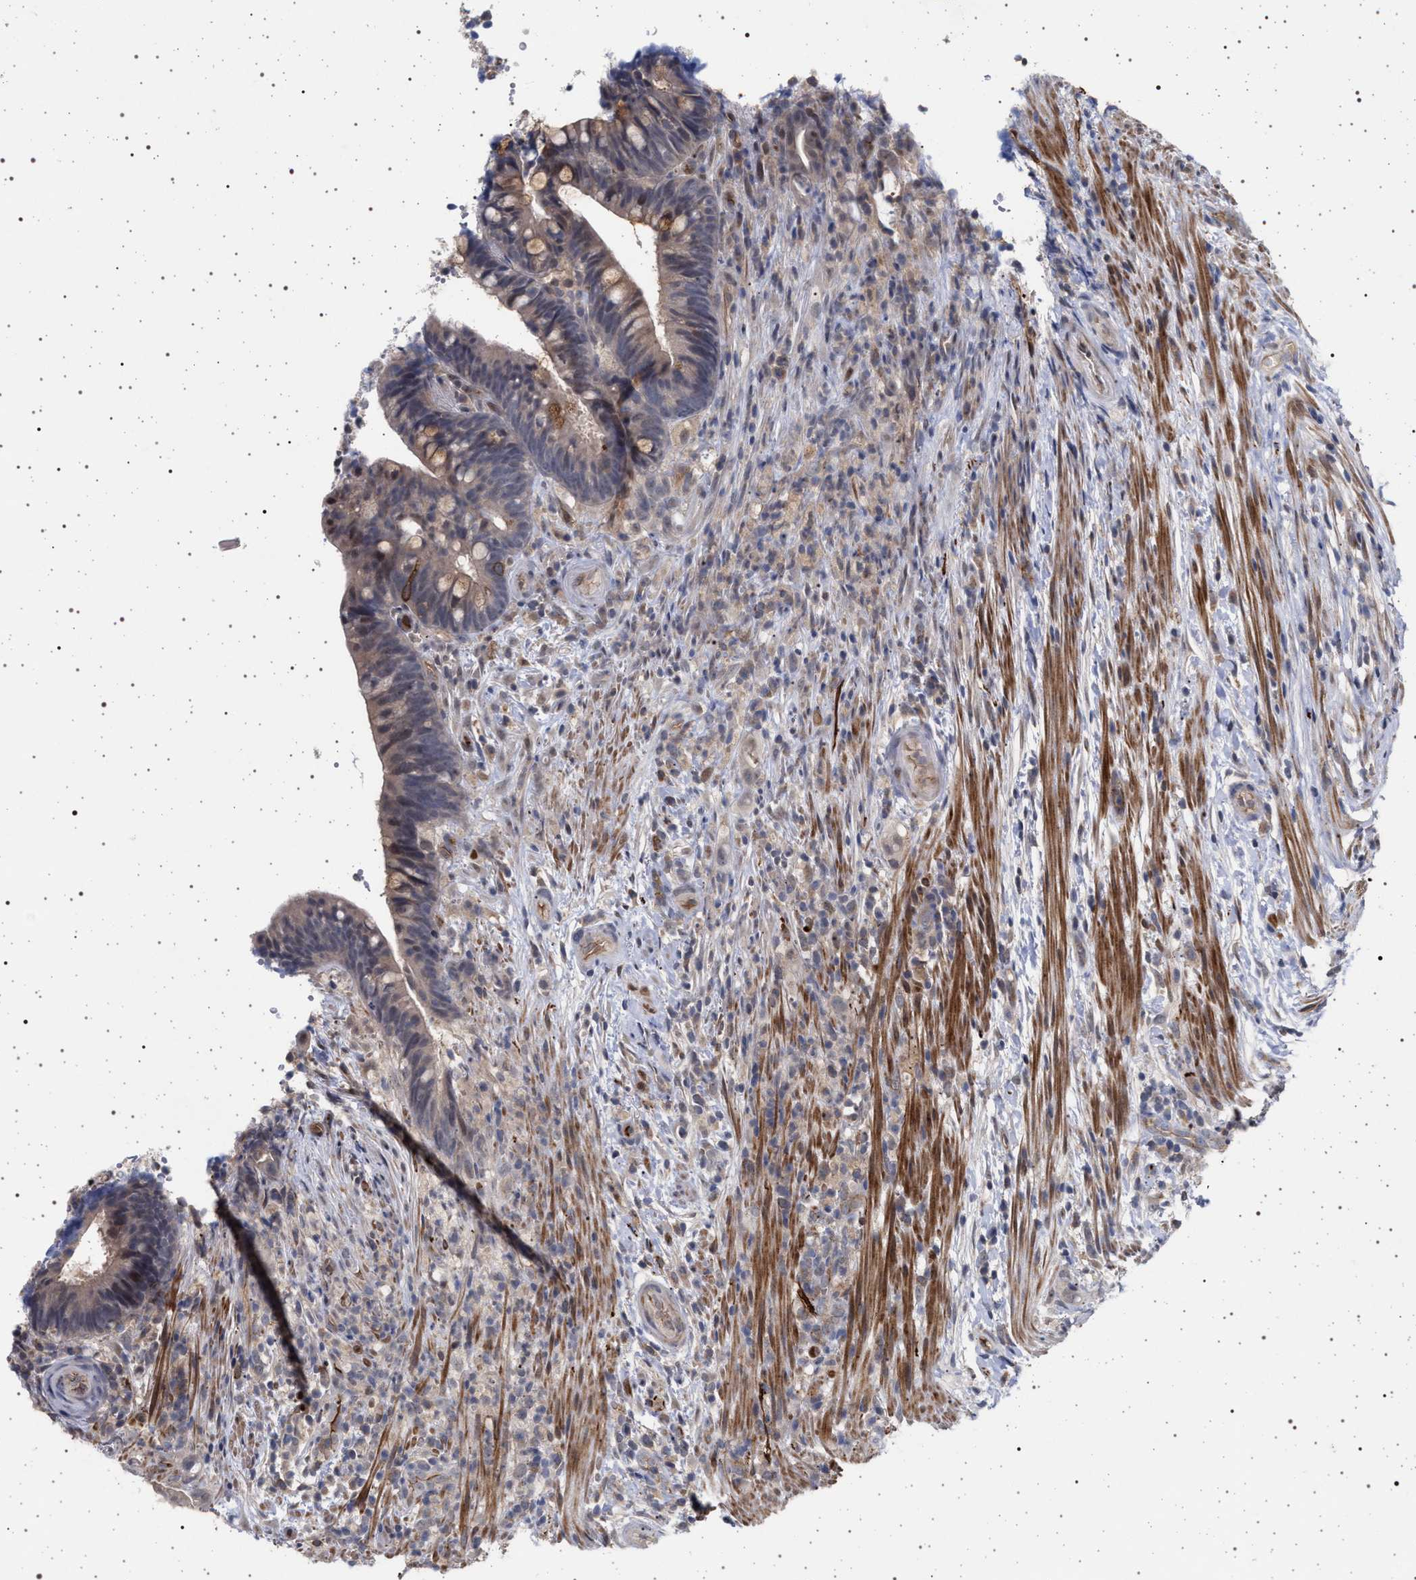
{"staining": {"intensity": "weak", "quantity": "<25%", "location": "cytoplasmic/membranous"}, "tissue": "colorectal cancer", "cell_type": "Tumor cells", "image_type": "cancer", "snomed": [{"axis": "morphology", "description": "Adenocarcinoma, NOS"}, {"axis": "topography", "description": "Colon"}], "caption": "High magnification brightfield microscopy of colorectal cancer stained with DAB (3,3'-diaminobenzidine) (brown) and counterstained with hematoxylin (blue): tumor cells show no significant staining.", "gene": "RBM48", "patient": {"sex": "female", "age": 66}}